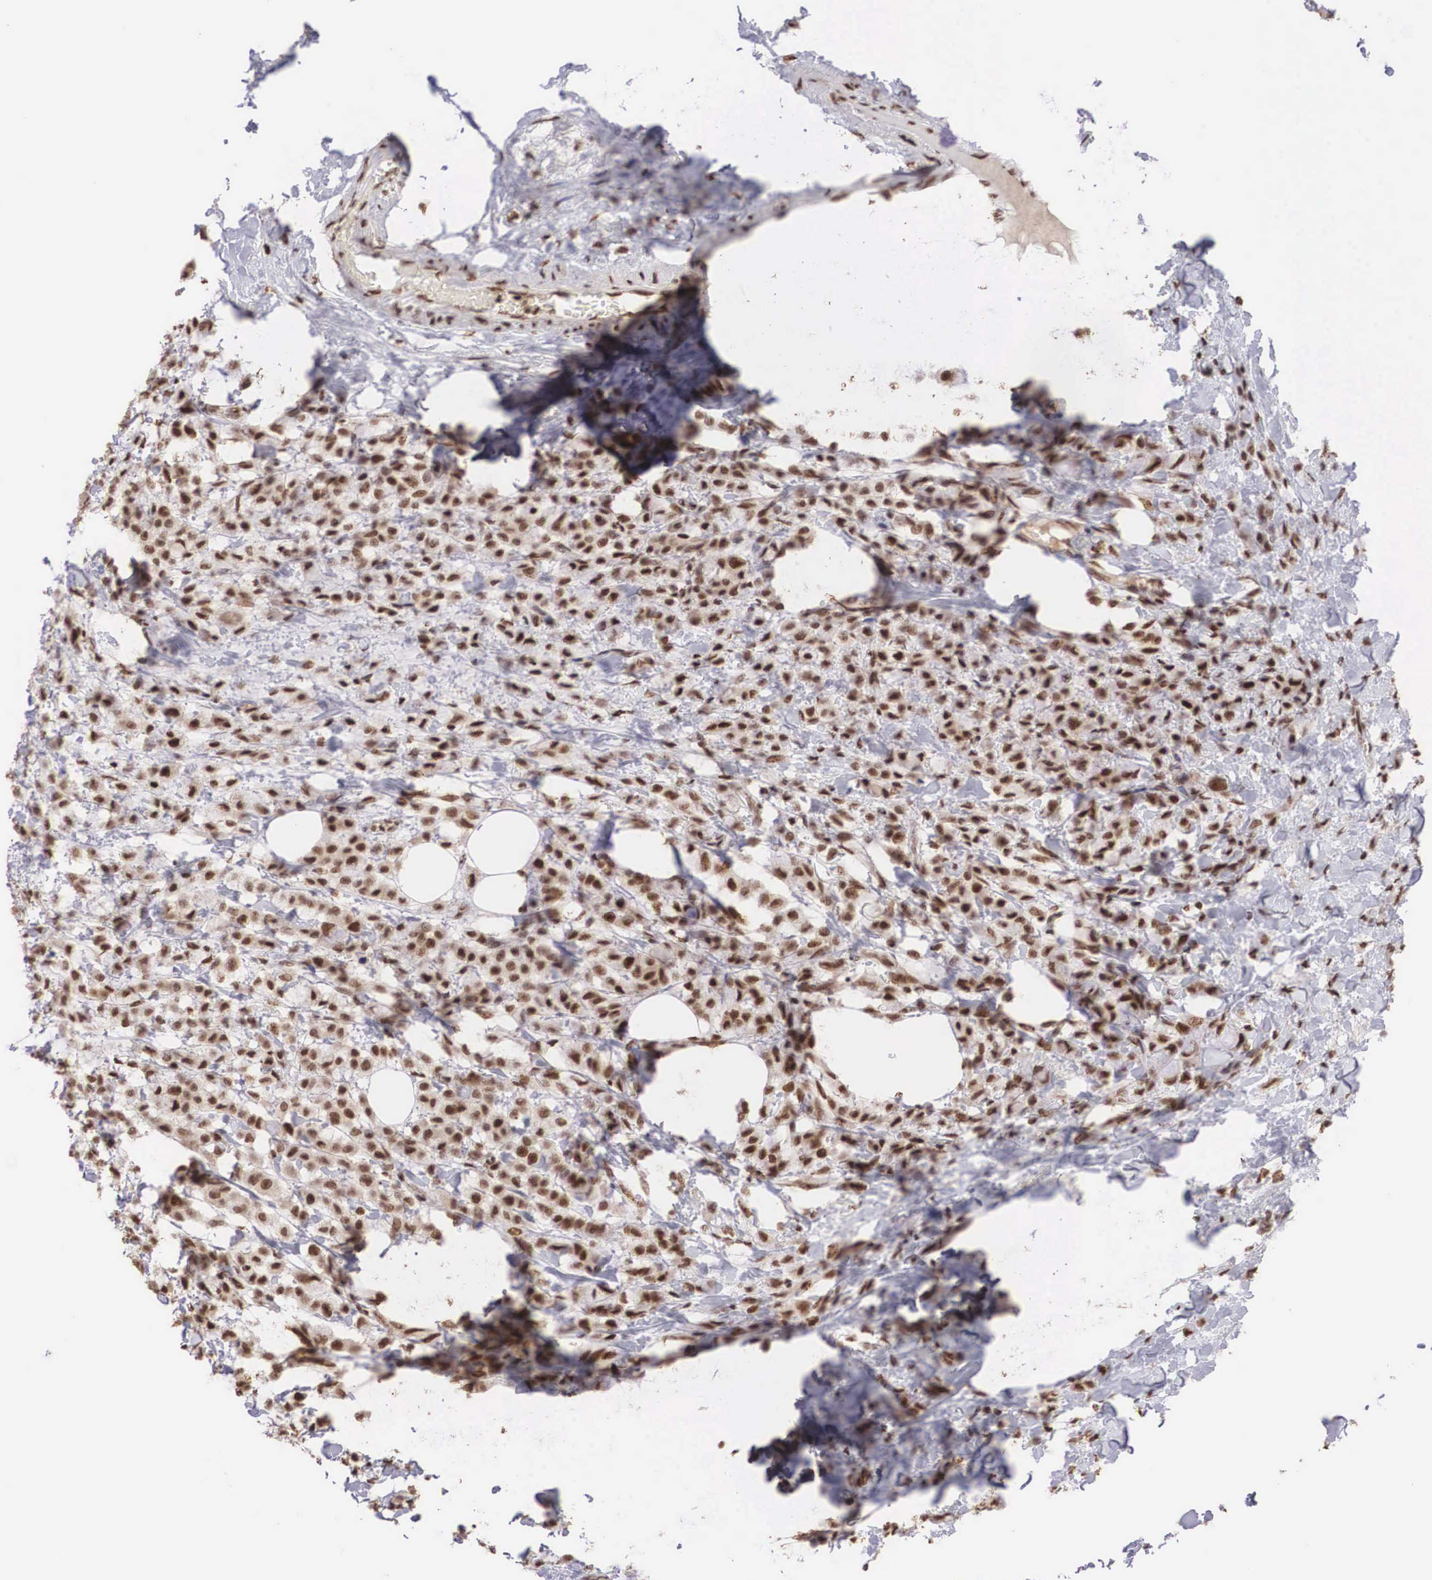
{"staining": {"intensity": "moderate", "quantity": ">75%", "location": "nuclear"}, "tissue": "breast cancer", "cell_type": "Tumor cells", "image_type": "cancer", "snomed": [{"axis": "morphology", "description": "Lobular carcinoma"}, {"axis": "topography", "description": "Breast"}], "caption": "This is an image of IHC staining of breast lobular carcinoma, which shows moderate staining in the nuclear of tumor cells.", "gene": "HTATSF1", "patient": {"sex": "female", "age": 85}}